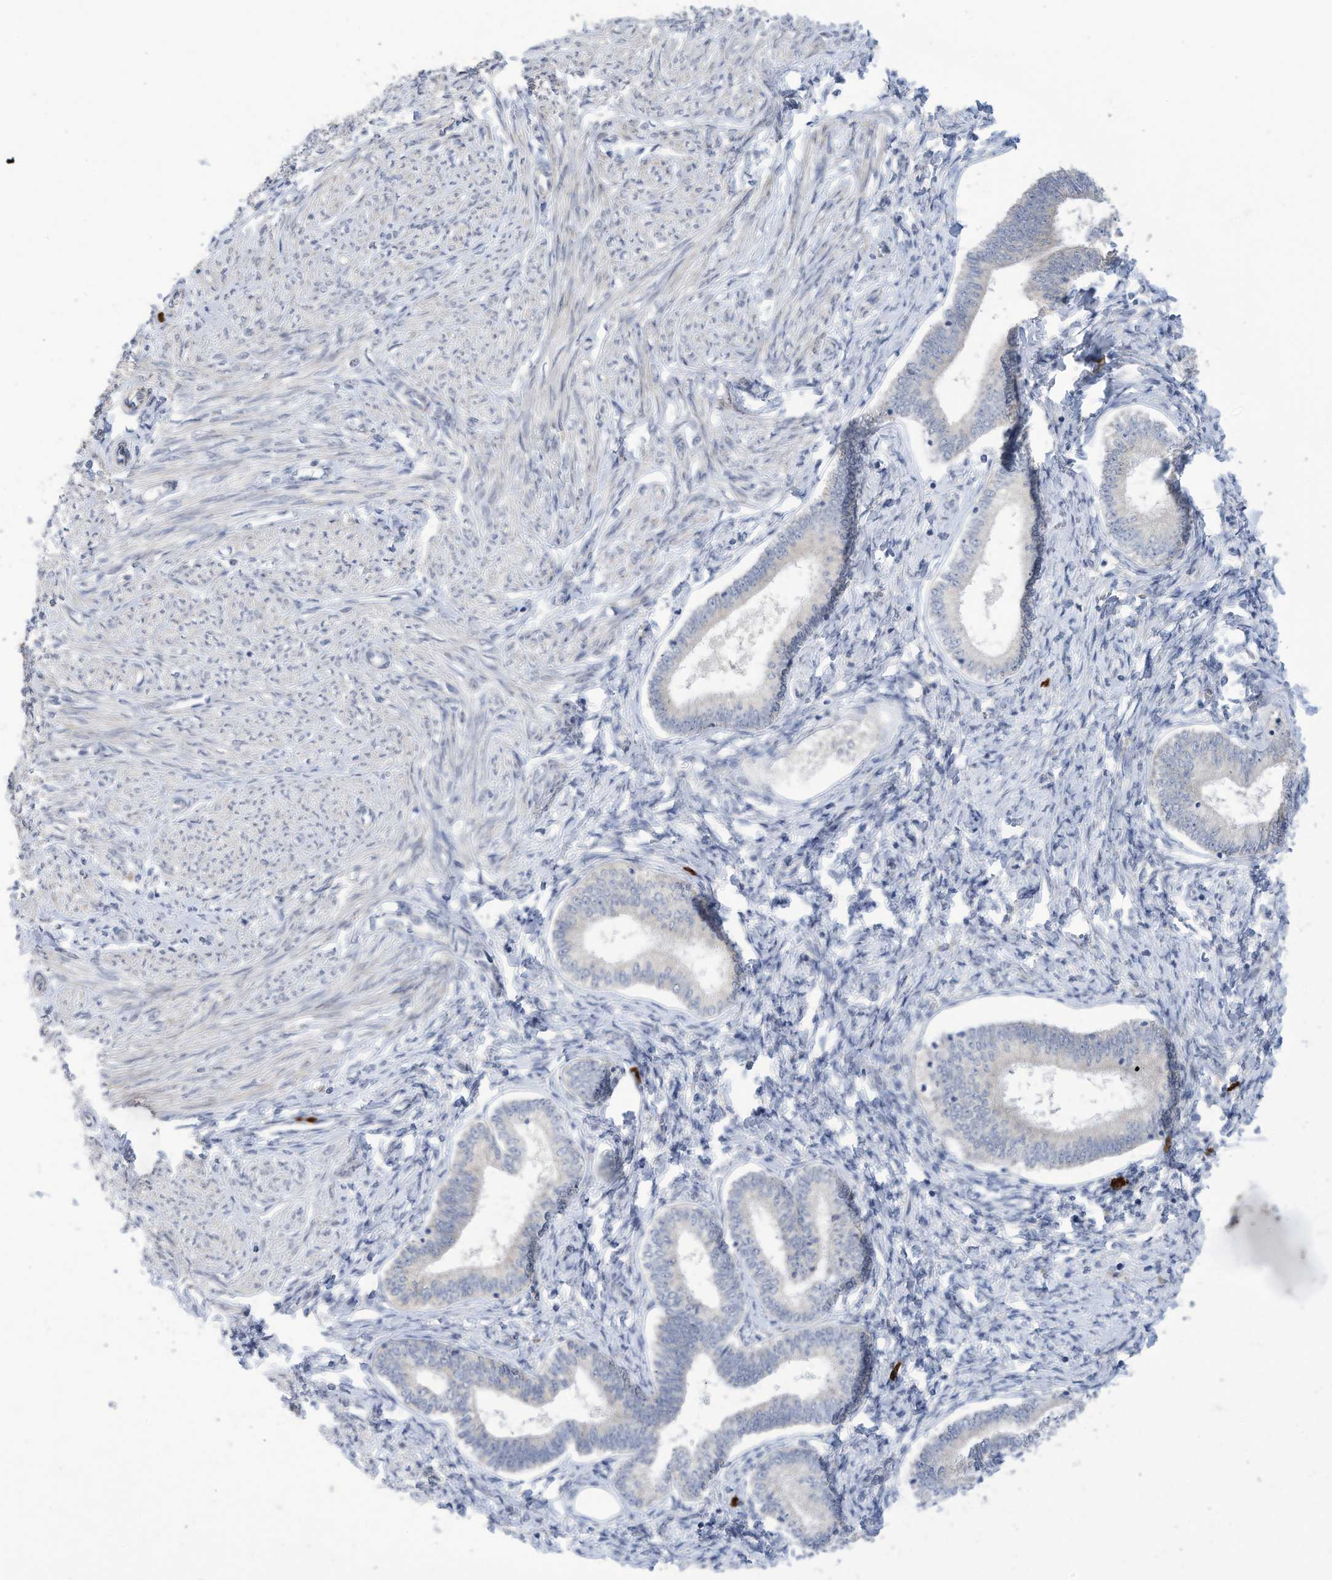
{"staining": {"intensity": "negative", "quantity": "none", "location": "none"}, "tissue": "endometrium", "cell_type": "Cells in endometrial stroma", "image_type": "normal", "snomed": [{"axis": "morphology", "description": "Normal tissue, NOS"}, {"axis": "topography", "description": "Endometrium"}], "caption": "High power microscopy micrograph of an immunohistochemistry (IHC) photomicrograph of unremarkable endometrium, revealing no significant staining in cells in endometrial stroma. The staining is performed using DAB (3,3'-diaminobenzidine) brown chromogen with nuclei counter-stained in using hematoxylin.", "gene": "ZNF292", "patient": {"sex": "female", "age": 72}}